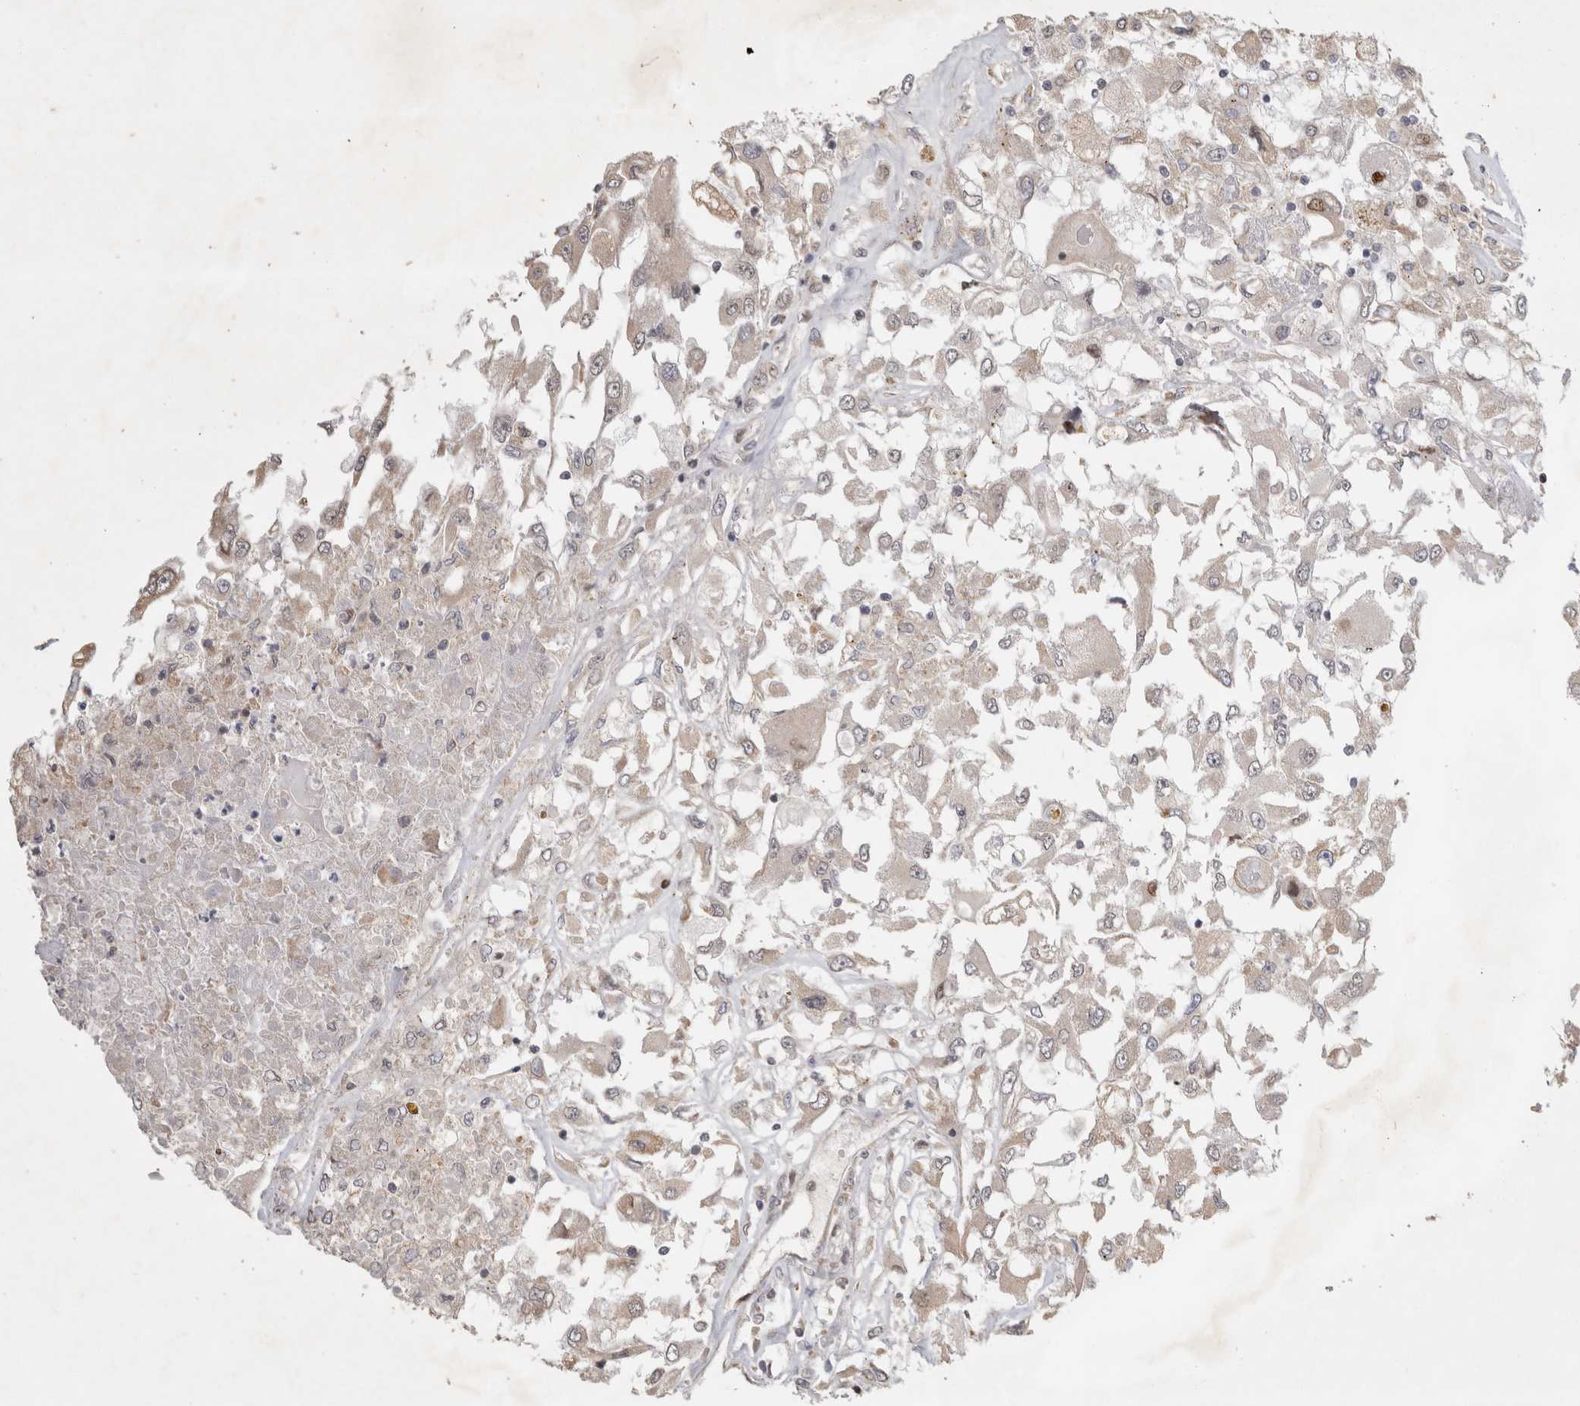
{"staining": {"intensity": "weak", "quantity": "<25%", "location": "cytoplasmic/membranous"}, "tissue": "renal cancer", "cell_type": "Tumor cells", "image_type": "cancer", "snomed": [{"axis": "morphology", "description": "Adenocarcinoma, NOS"}, {"axis": "topography", "description": "Kidney"}], "caption": "DAB (3,3'-diaminobenzidine) immunohistochemical staining of renal cancer (adenocarcinoma) exhibits no significant positivity in tumor cells.", "gene": "C8orf58", "patient": {"sex": "female", "age": 52}}